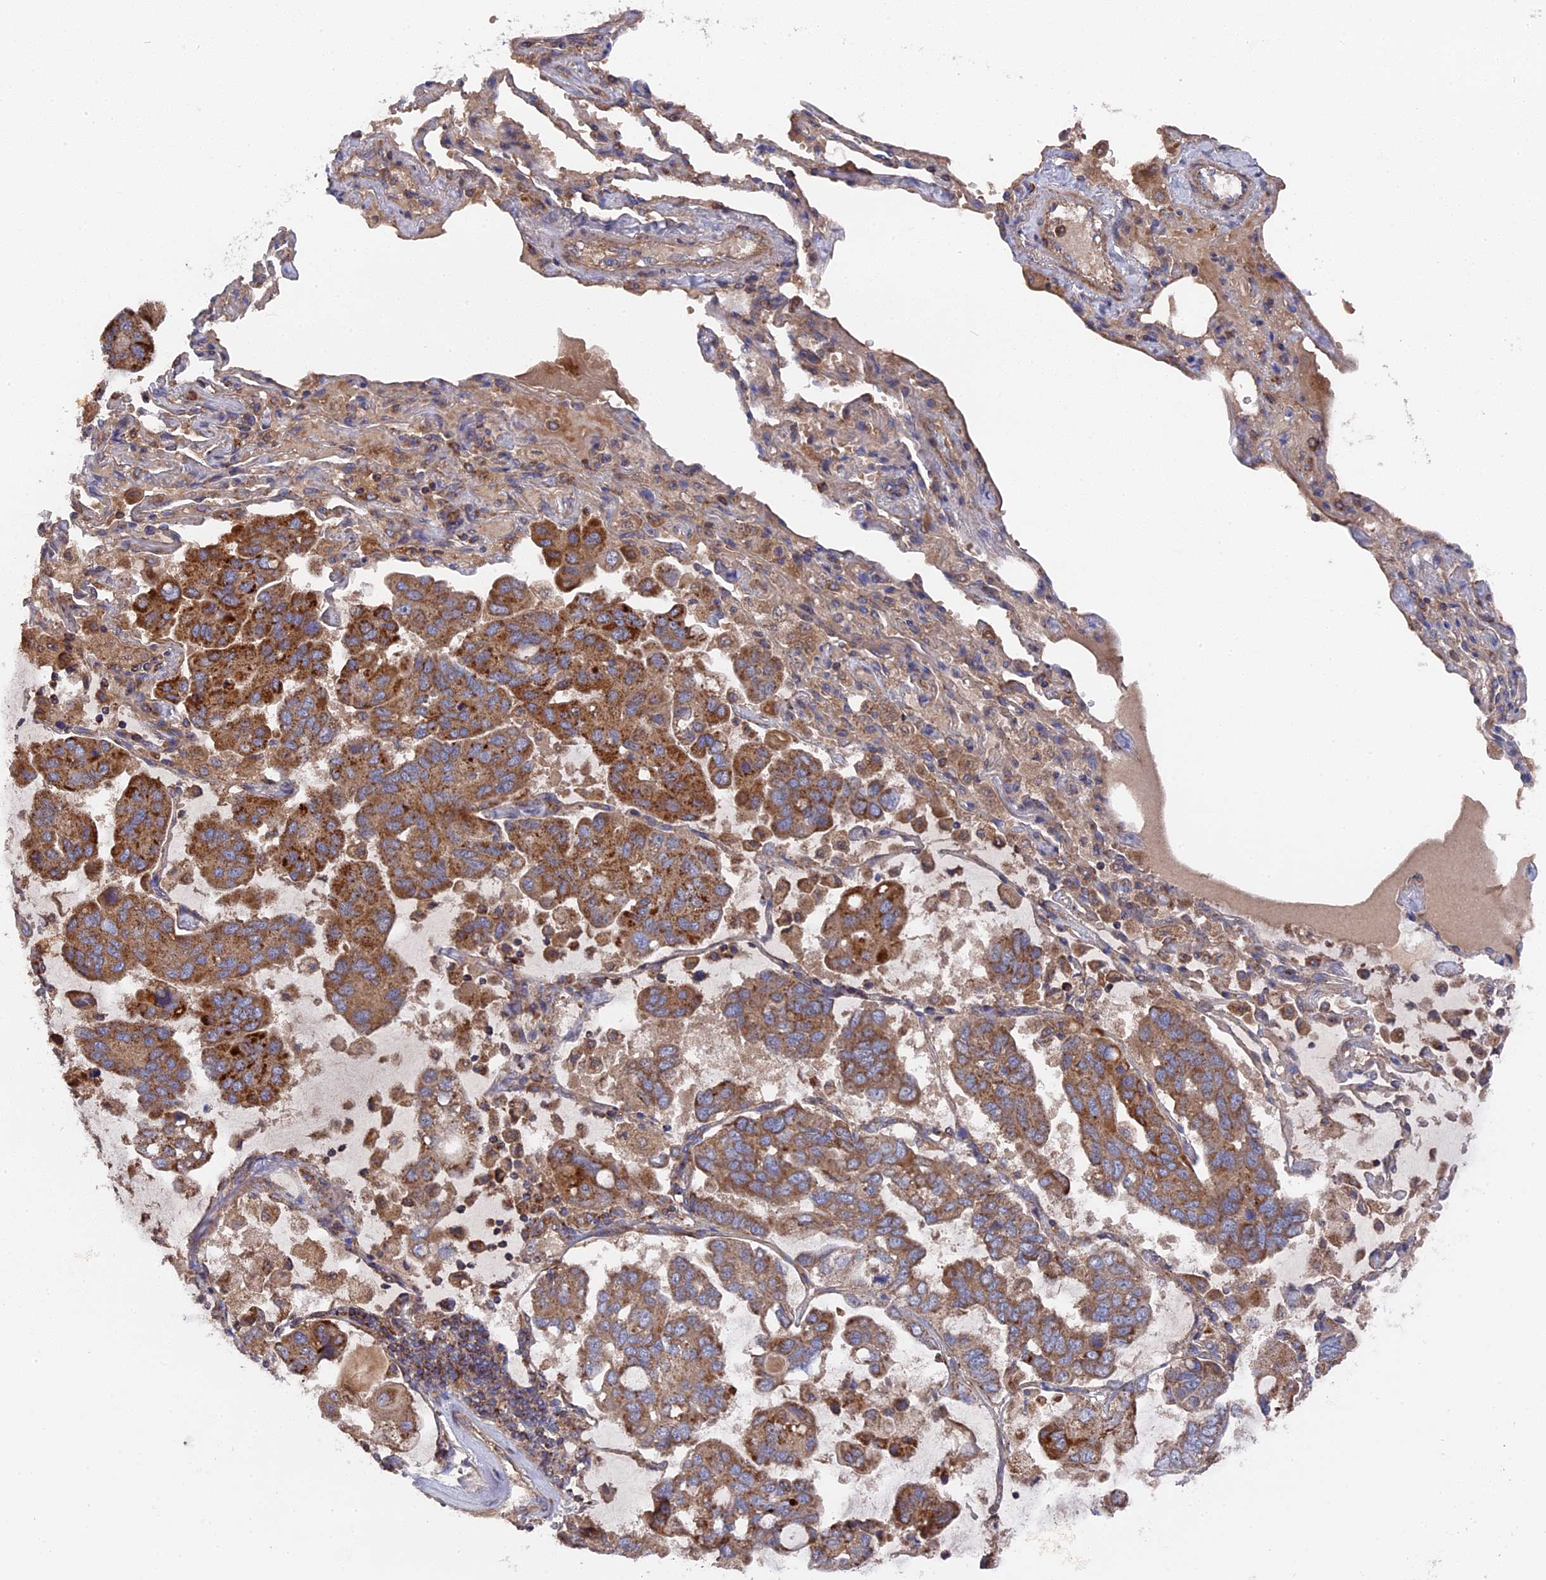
{"staining": {"intensity": "strong", "quantity": ">75%", "location": "cytoplasmic/membranous"}, "tissue": "lung cancer", "cell_type": "Tumor cells", "image_type": "cancer", "snomed": [{"axis": "morphology", "description": "Adenocarcinoma, NOS"}, {"axis": "topography", "description": "Lung"}], "caption": "This photomicrograph shows IHC staining of human lung adenocarcinoma, with high strong cytoplasmic/membranous staining in about >75% of tumor cells.", "gene": "TELO2", "patient": {"sex": "male", "age": 64}}